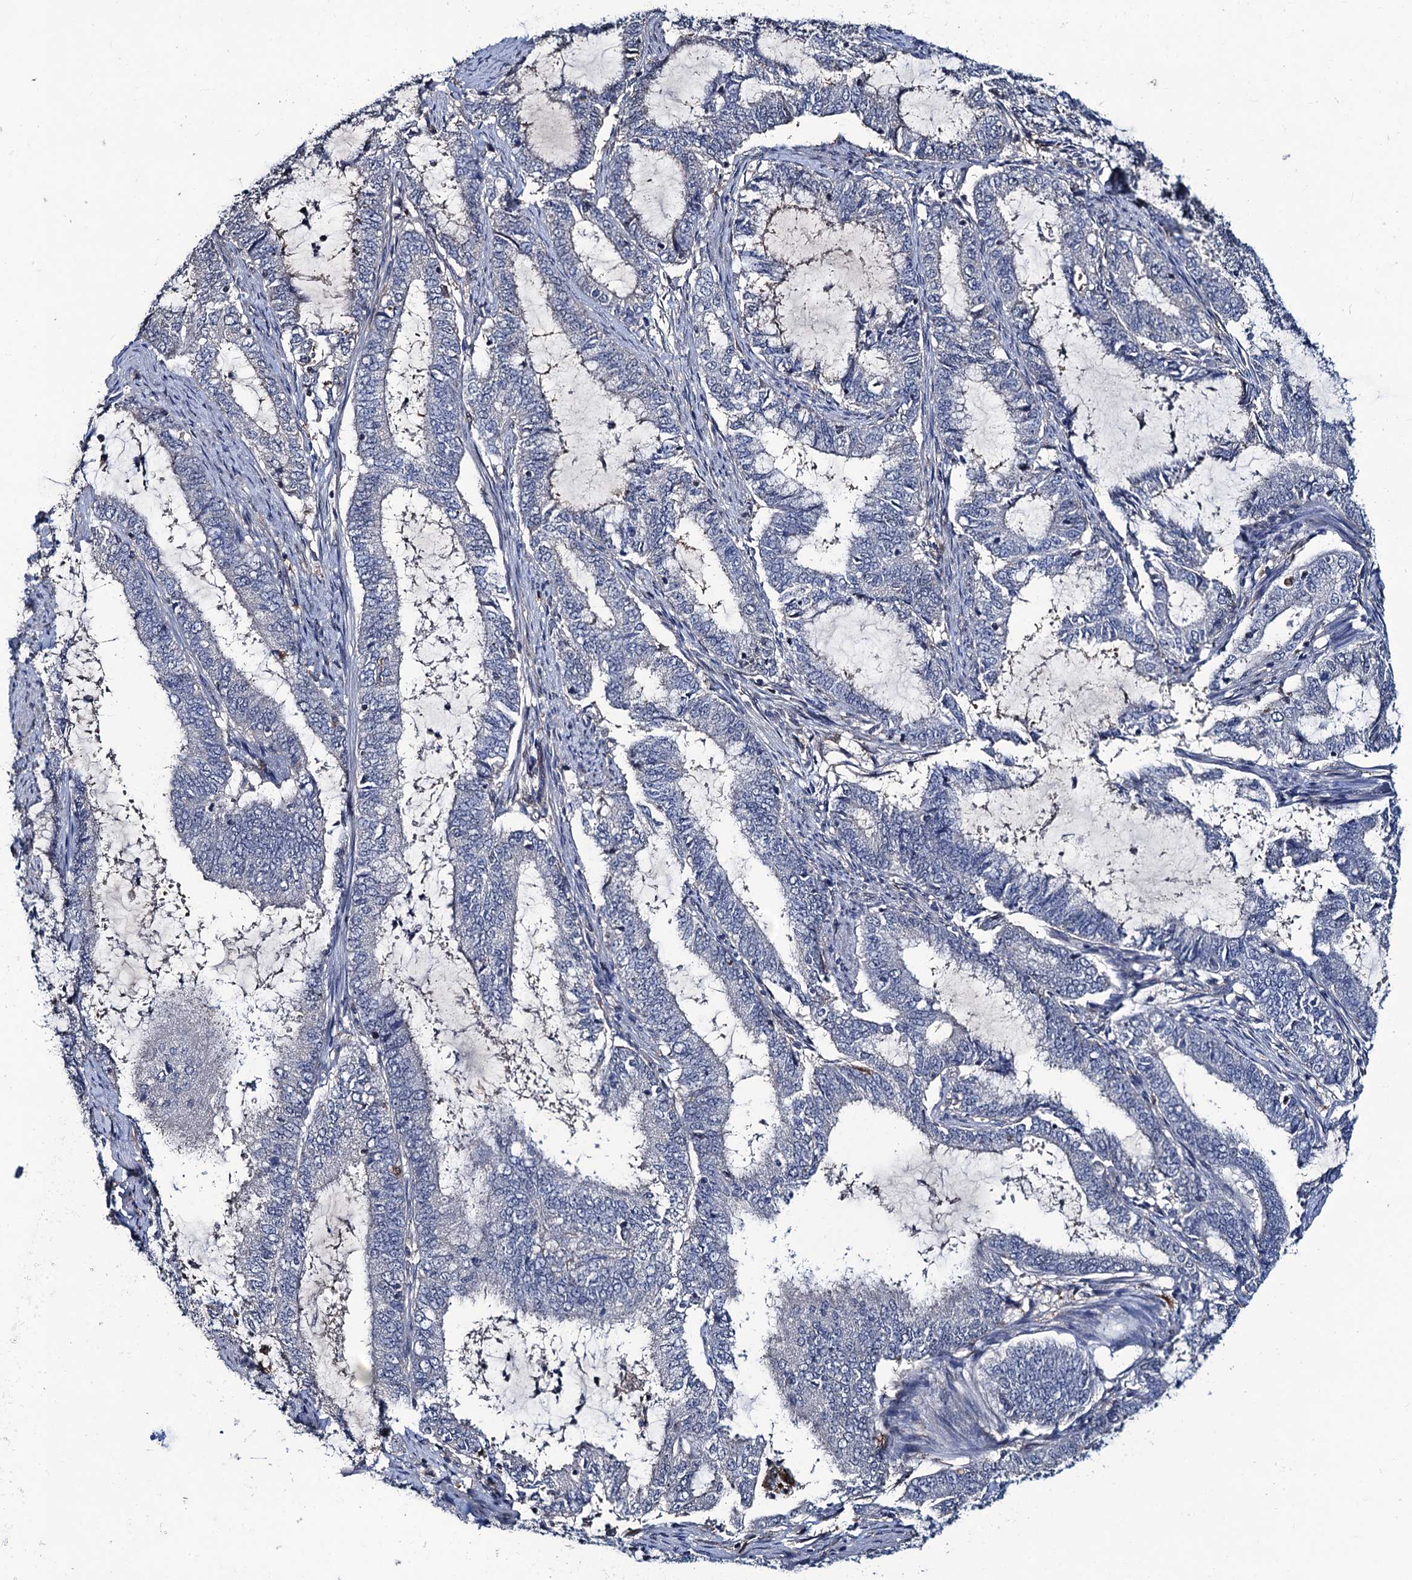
{"staining": {"intensity": "negative", "quantity": "none", "location": "none"}, "tissue": "endometrial cancer", "cell_type": "Tumor cells", "image_type": "cancer", "snomed": [{"axis": "morphology", "description": "Adenocarcinoma, NOS"}, {"axis": "topography", "description": "Endometrium"}], "caption": "Immunohistochemistry (IHC) histopathology image of human endometrial adenocarcinoma stained for a protein (brown), which displays no staining in tumor cells. (Brightfield microscopy of DAB immunohistochemistry (IHC) at high magnification).", "gene": "RTKN2", "patient": {"sex": "female", "age": 51}}